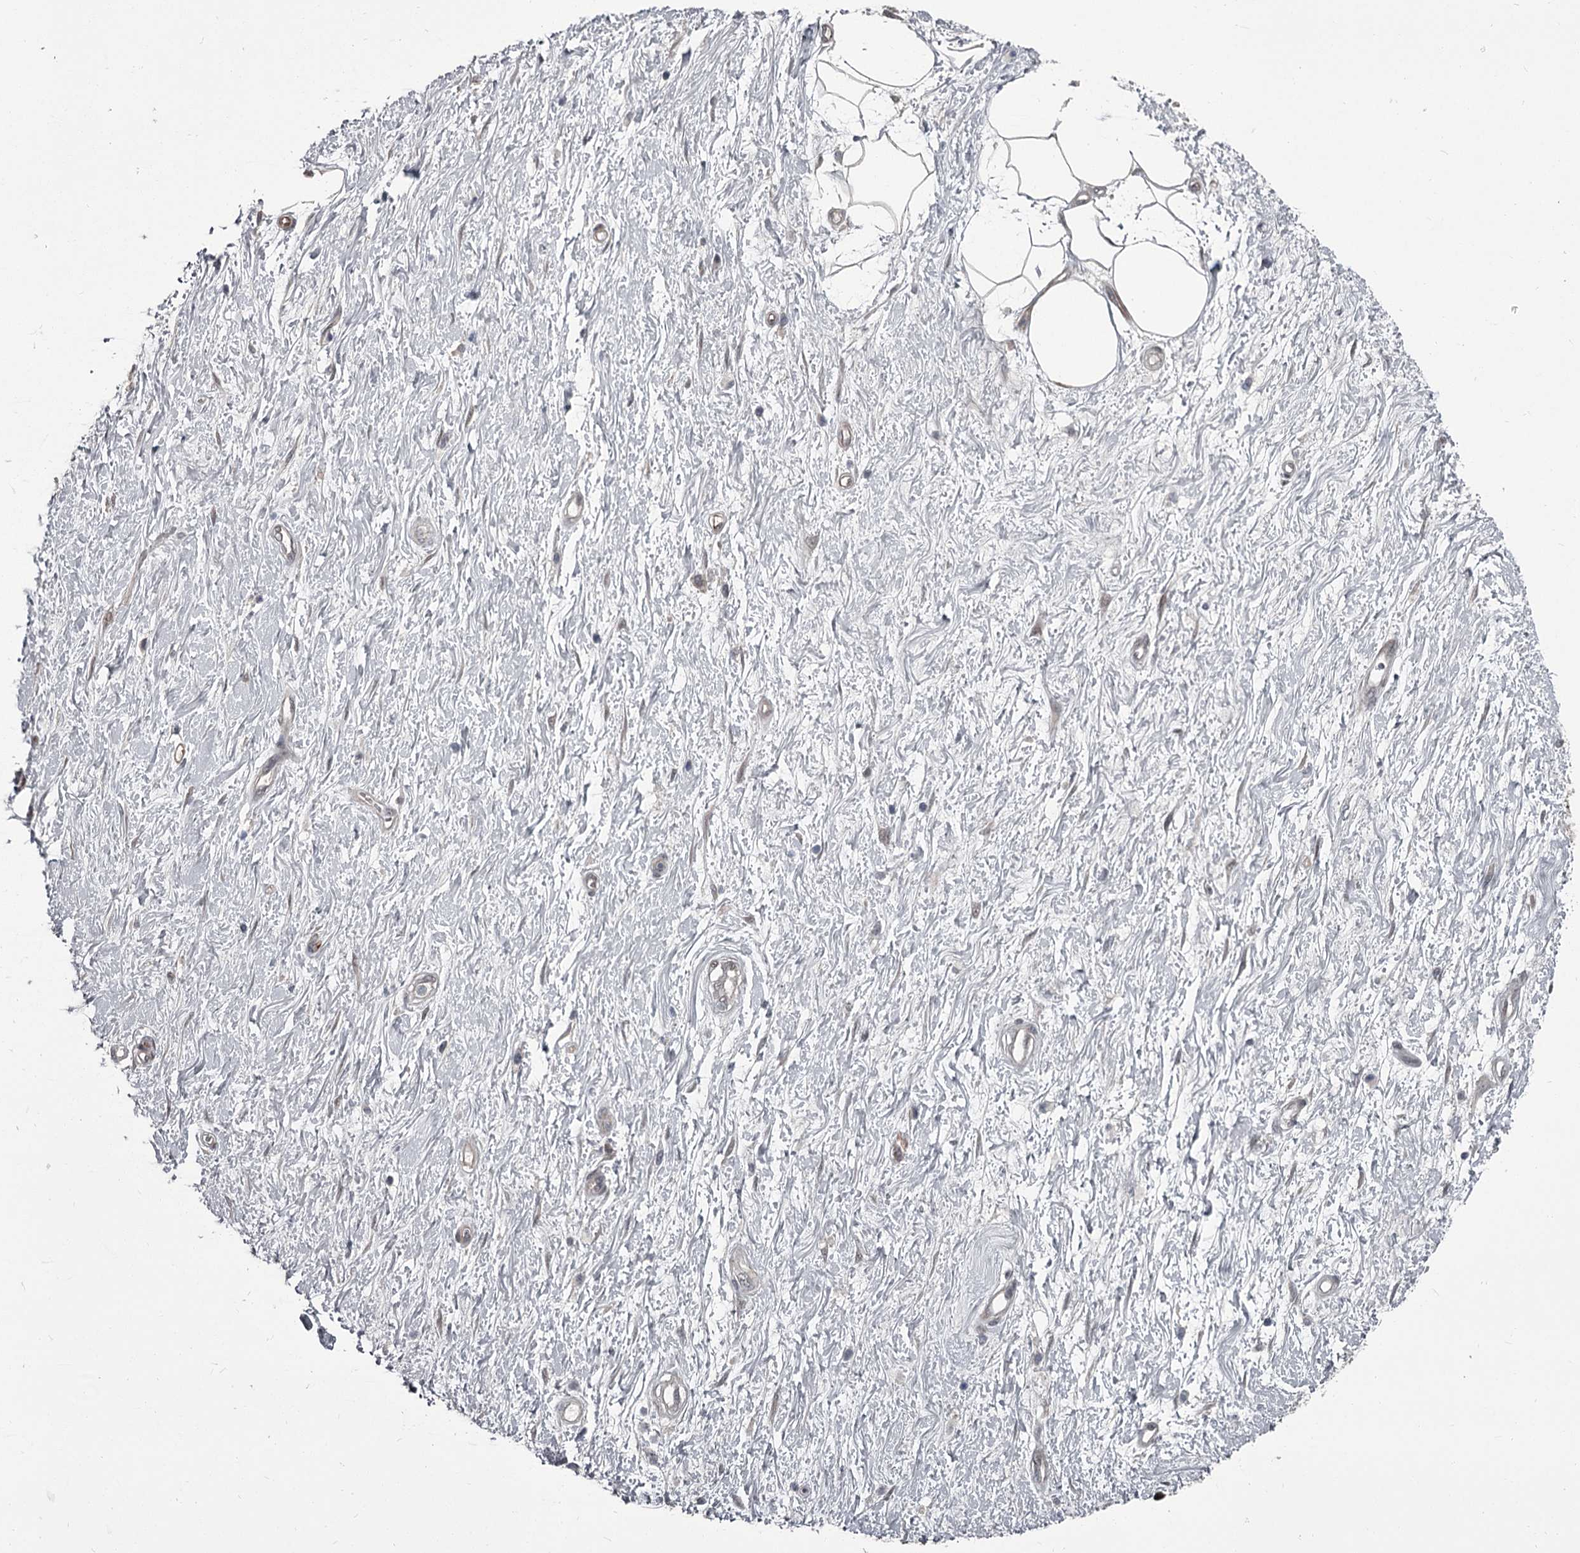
{"staining": {"intensity": "negative", "quantity": "none", "location": "none"}, "tissue": "adipose tissue", "cell_type": "Adipocytes", "image_type": "normal", "snomed": [{"axis": "morphology", "description": "Normal tissue, NOS"}, {"axis": "morphology", "description": "Adenocarcinoma, NOS"}, {"axis": "topography", "description": "Pancreas"}, {"axis": "topography", "description": "Peripheral nerve tissue"}], "caption": "Adipocytes show no significant protein positivity in benign adipose tissue. (Stains: DAB (3,3'-diaminobenzidine) immunohistochemistry with hematoxylin counter stain, Microscopy: brightfield microscopy at high magnification).", "gene": "PRPF40B", "patient": {"sex": "male", "age": 59}}